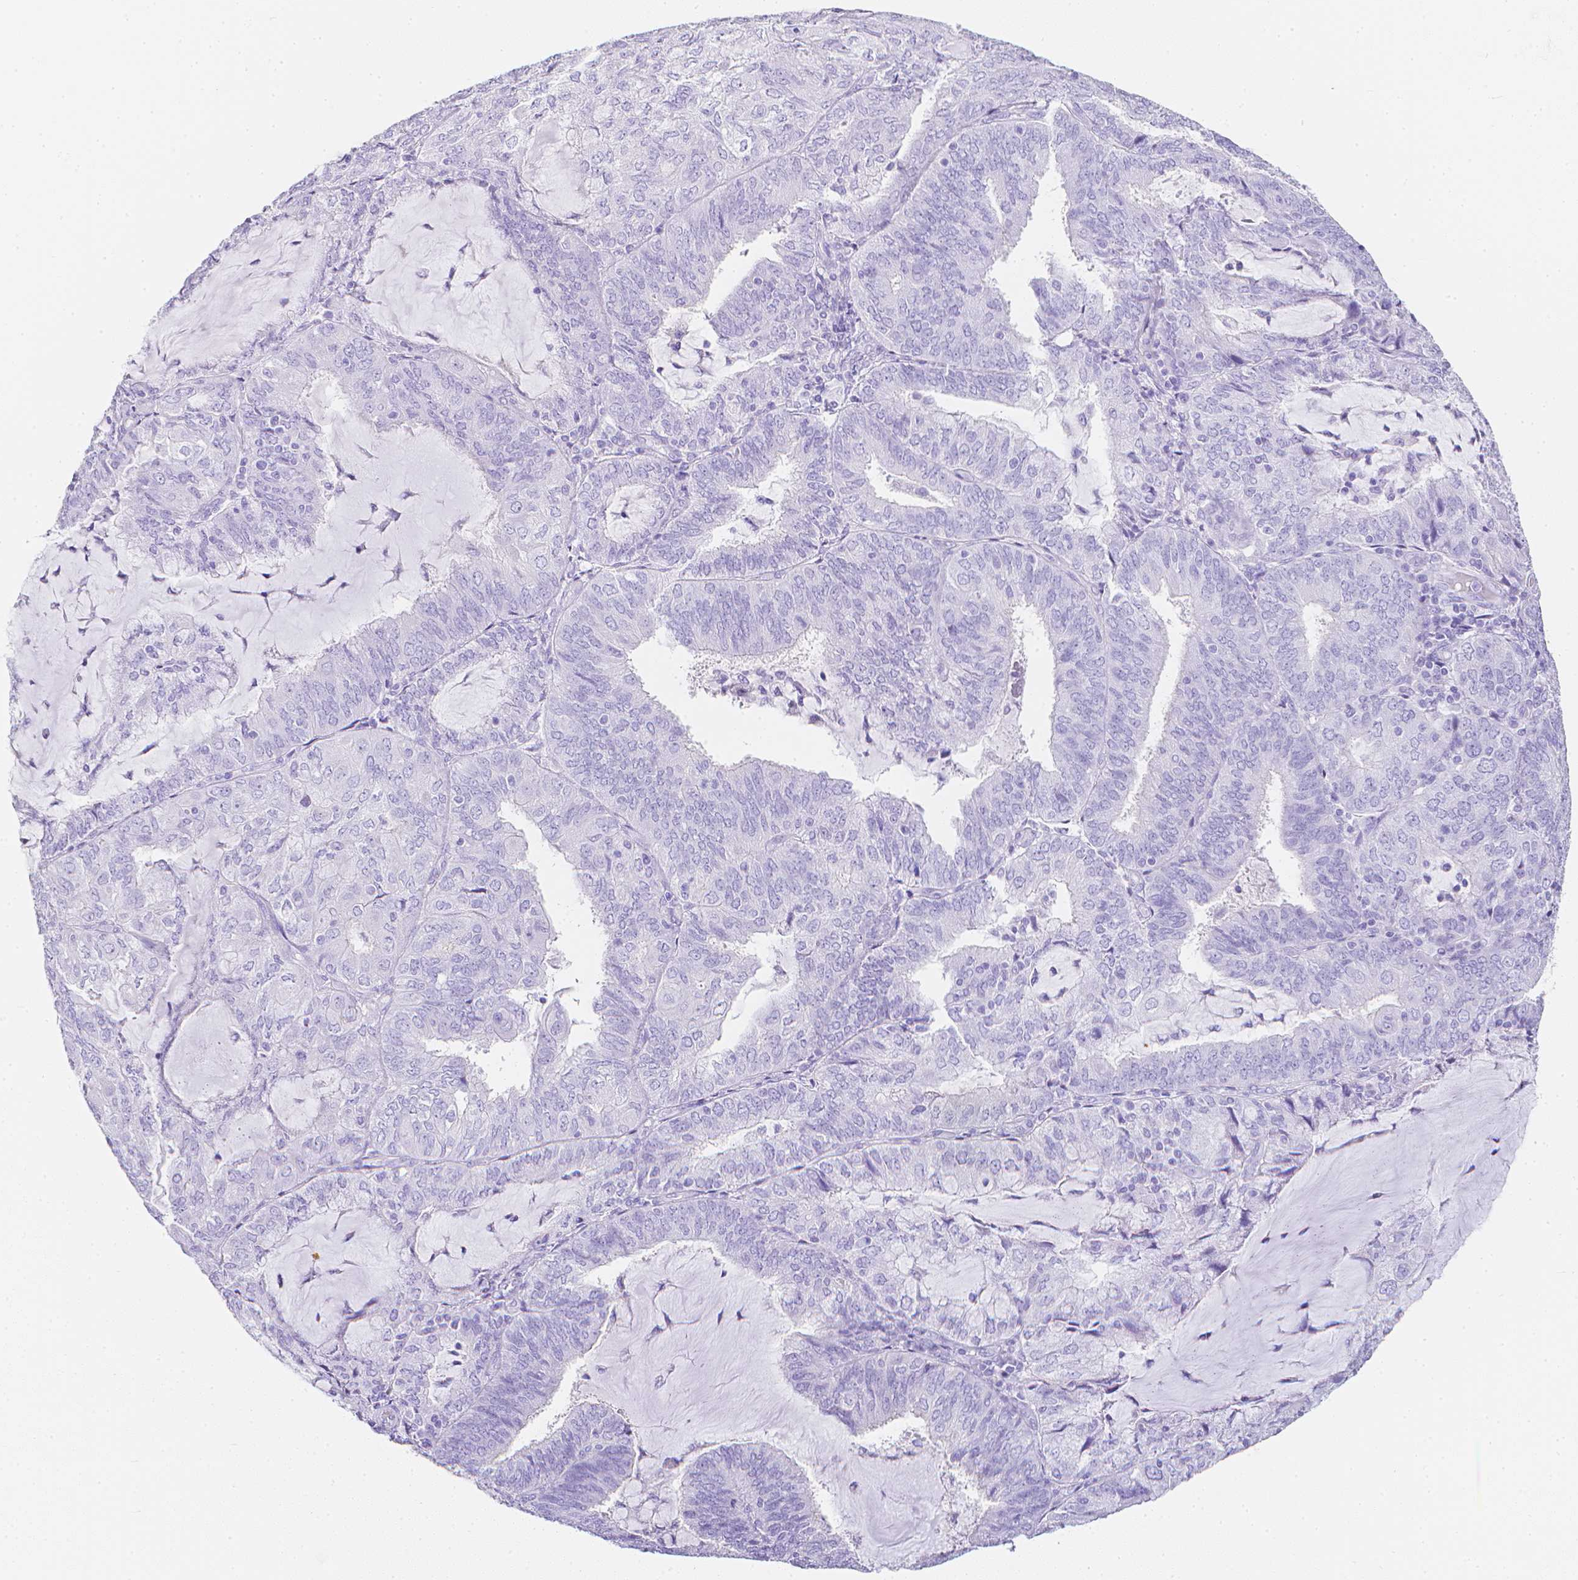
{"staining": {"intensity": "negative", "quantity": "none", "location": "none"}, "tissue": "endometrial cancer", "cell_type": "Tumor cells", "image_type": "cancer", "snomed": [{"axis": "morphology", "description": "Adenocarcinoma, NOS"}, {"axis": "topography", "description": "Endometrium"}], "caption": "Tumor cells show no significant protein positivity in adenocarcinoma (endometrial). Brightfield microscopy of immunohistochemistry (IHC) stained with DAB (brown) and hematoxylin (blue), captured at high magnification.", "gene": "LGALS4", "patient": {"sex": "female", "age": 81}}